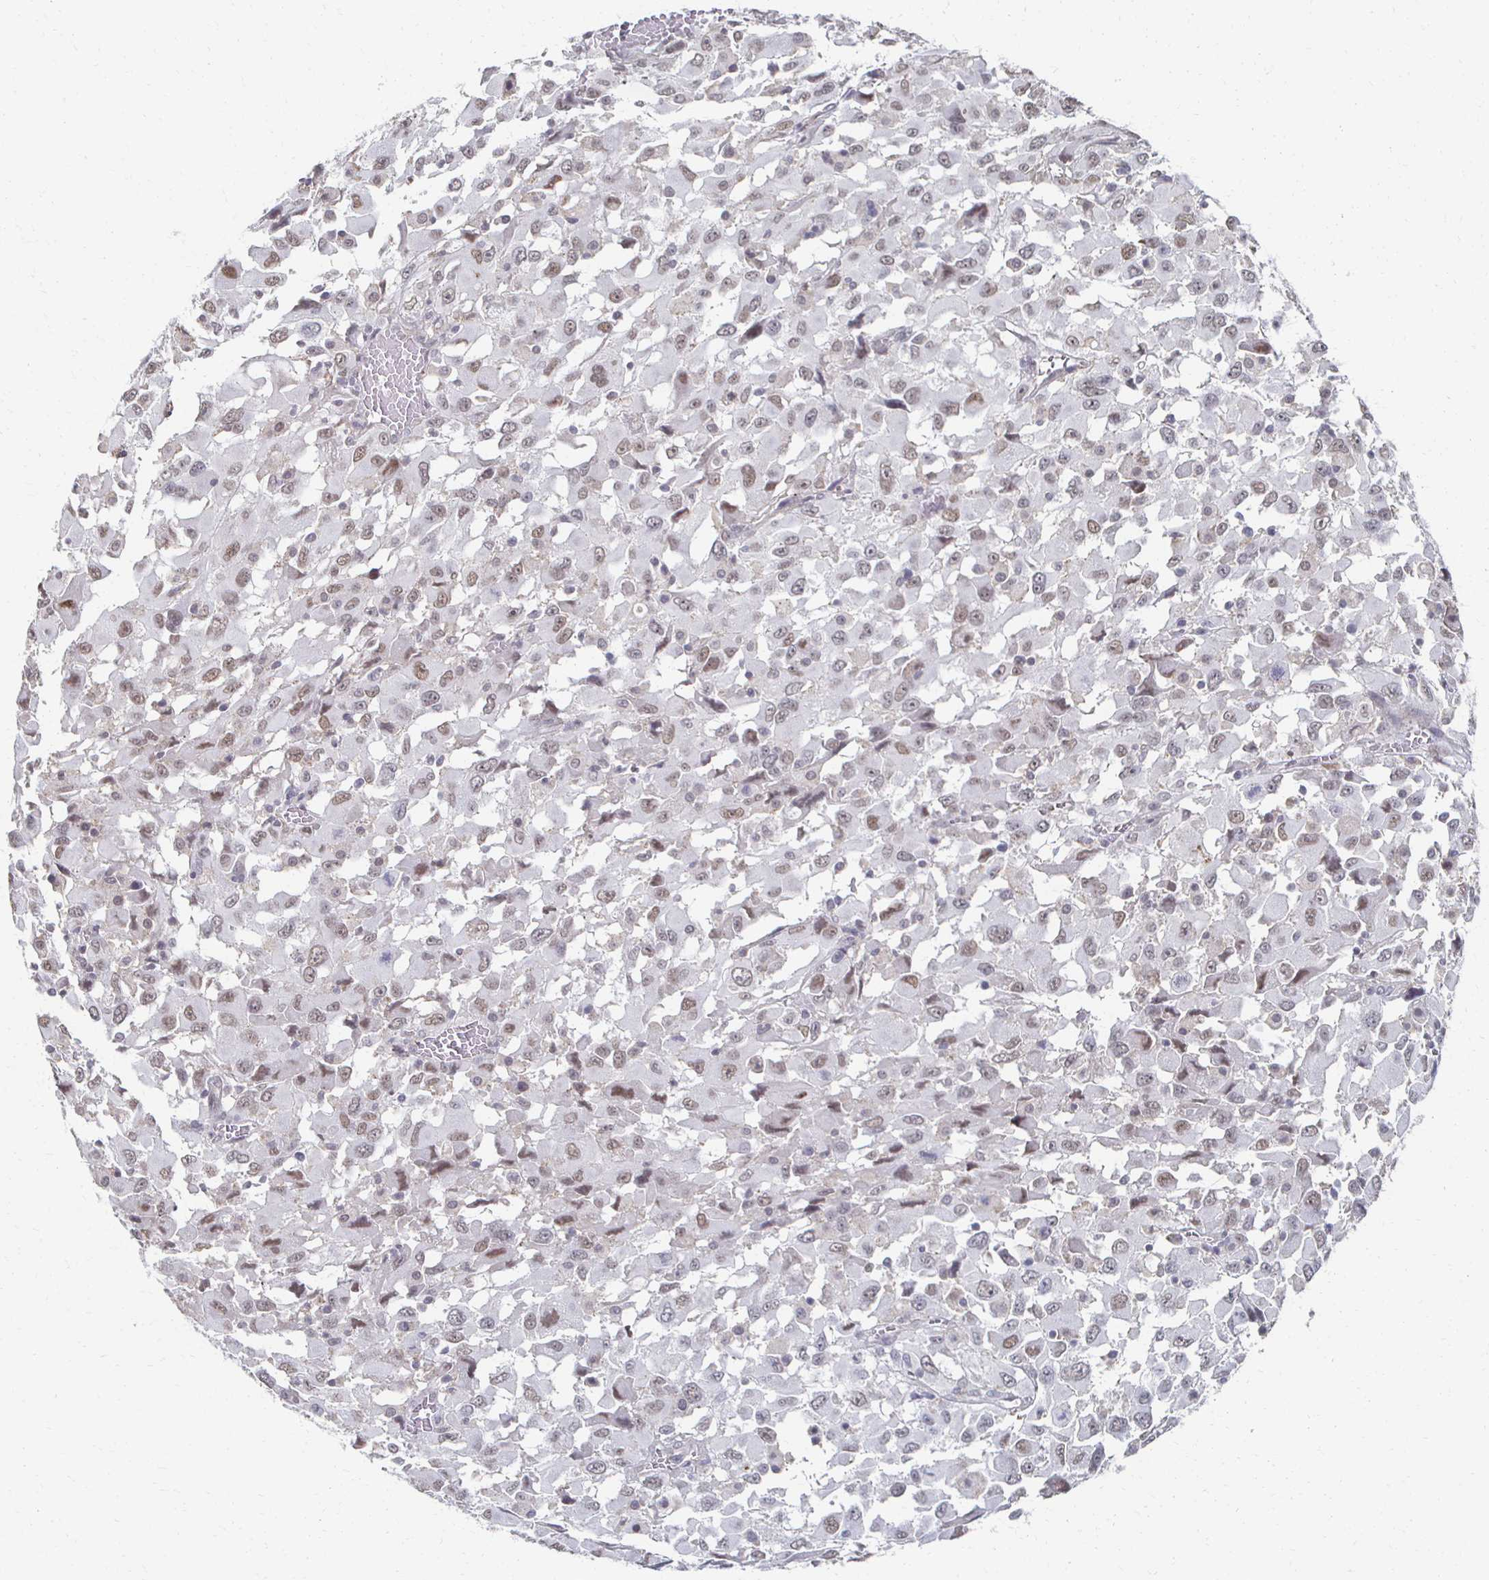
{"staining": {"intensity": "weak", "quantity": ">75%", "location": "nuclear"}, "tissue": "melanoma", "cell_type": "Tumor cells", "image_type": "cancer", "snomed": [{"axis": "morphology", "description": "Malignant melanoma, Metastatic site"}, {"axis": "topography", "description": "Soft tissue"}], "caption": "There is low levels of weak nuclear positivity in tumor cells of melanoma, as demonstrated by immunohistochemical staining (brown color).", "gene": "DAB1", "patient": {"sex": "male", "age": 50}}